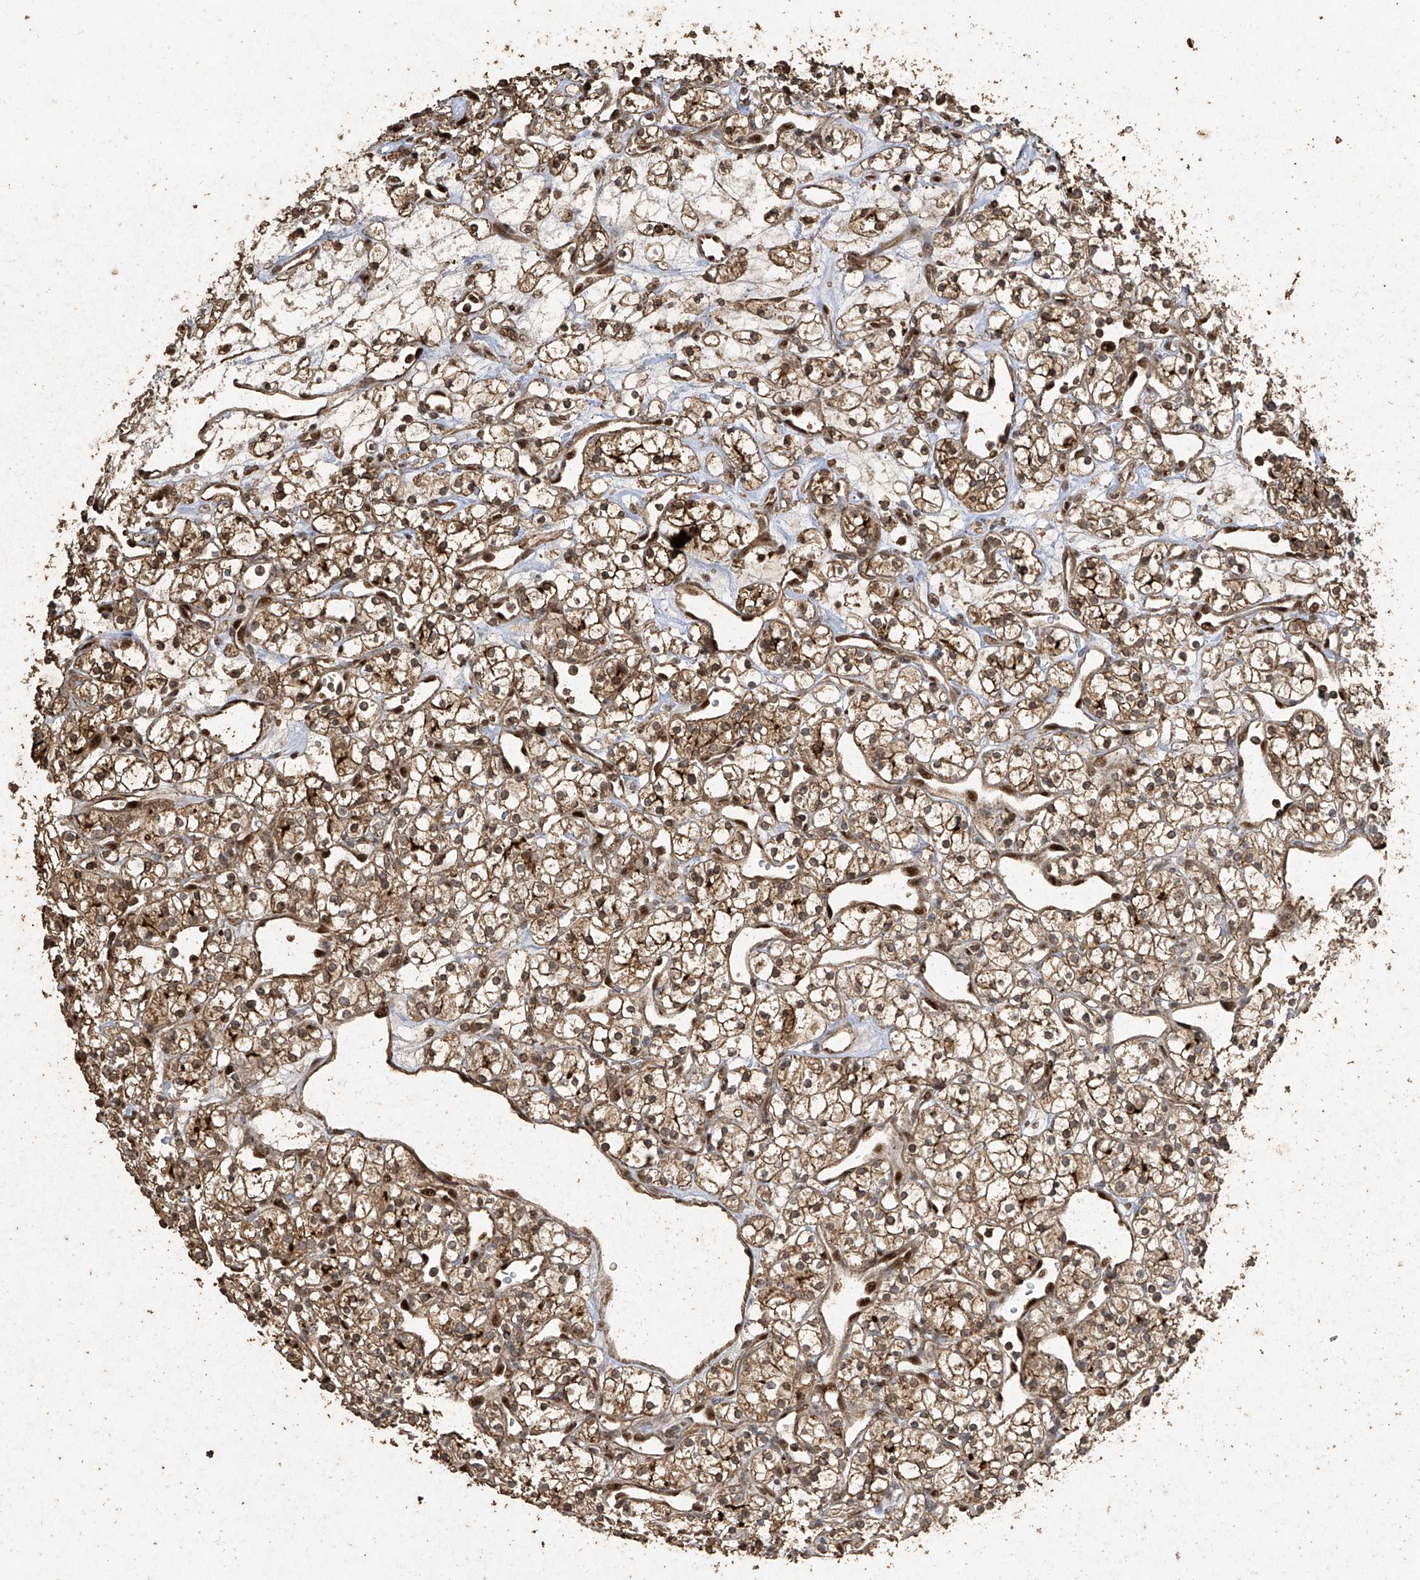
{"staining": {"intensity": "moderate", "quantity": ">75%", "location": "cytoplasmic/membranous,nuclear"}, "tissue": "renal cancer", "cell_type": "Tumor cells", "image_type": "cancer", "snomed": [{"axis": "morphology", "description": "Adenocarcinoma, NOS"}, {"axis": "topography", "description": "Kidney"}], "caption": "There is medium levels of moderate cytoplasmic/membranous and nuclear expression in tumor cells of renal cancer (adenocarcinoma), as demonstrated by immunohistochemical staining (brown color).", "gene": "ERBB3", "patient": {"sex": "female", "age": 60}}